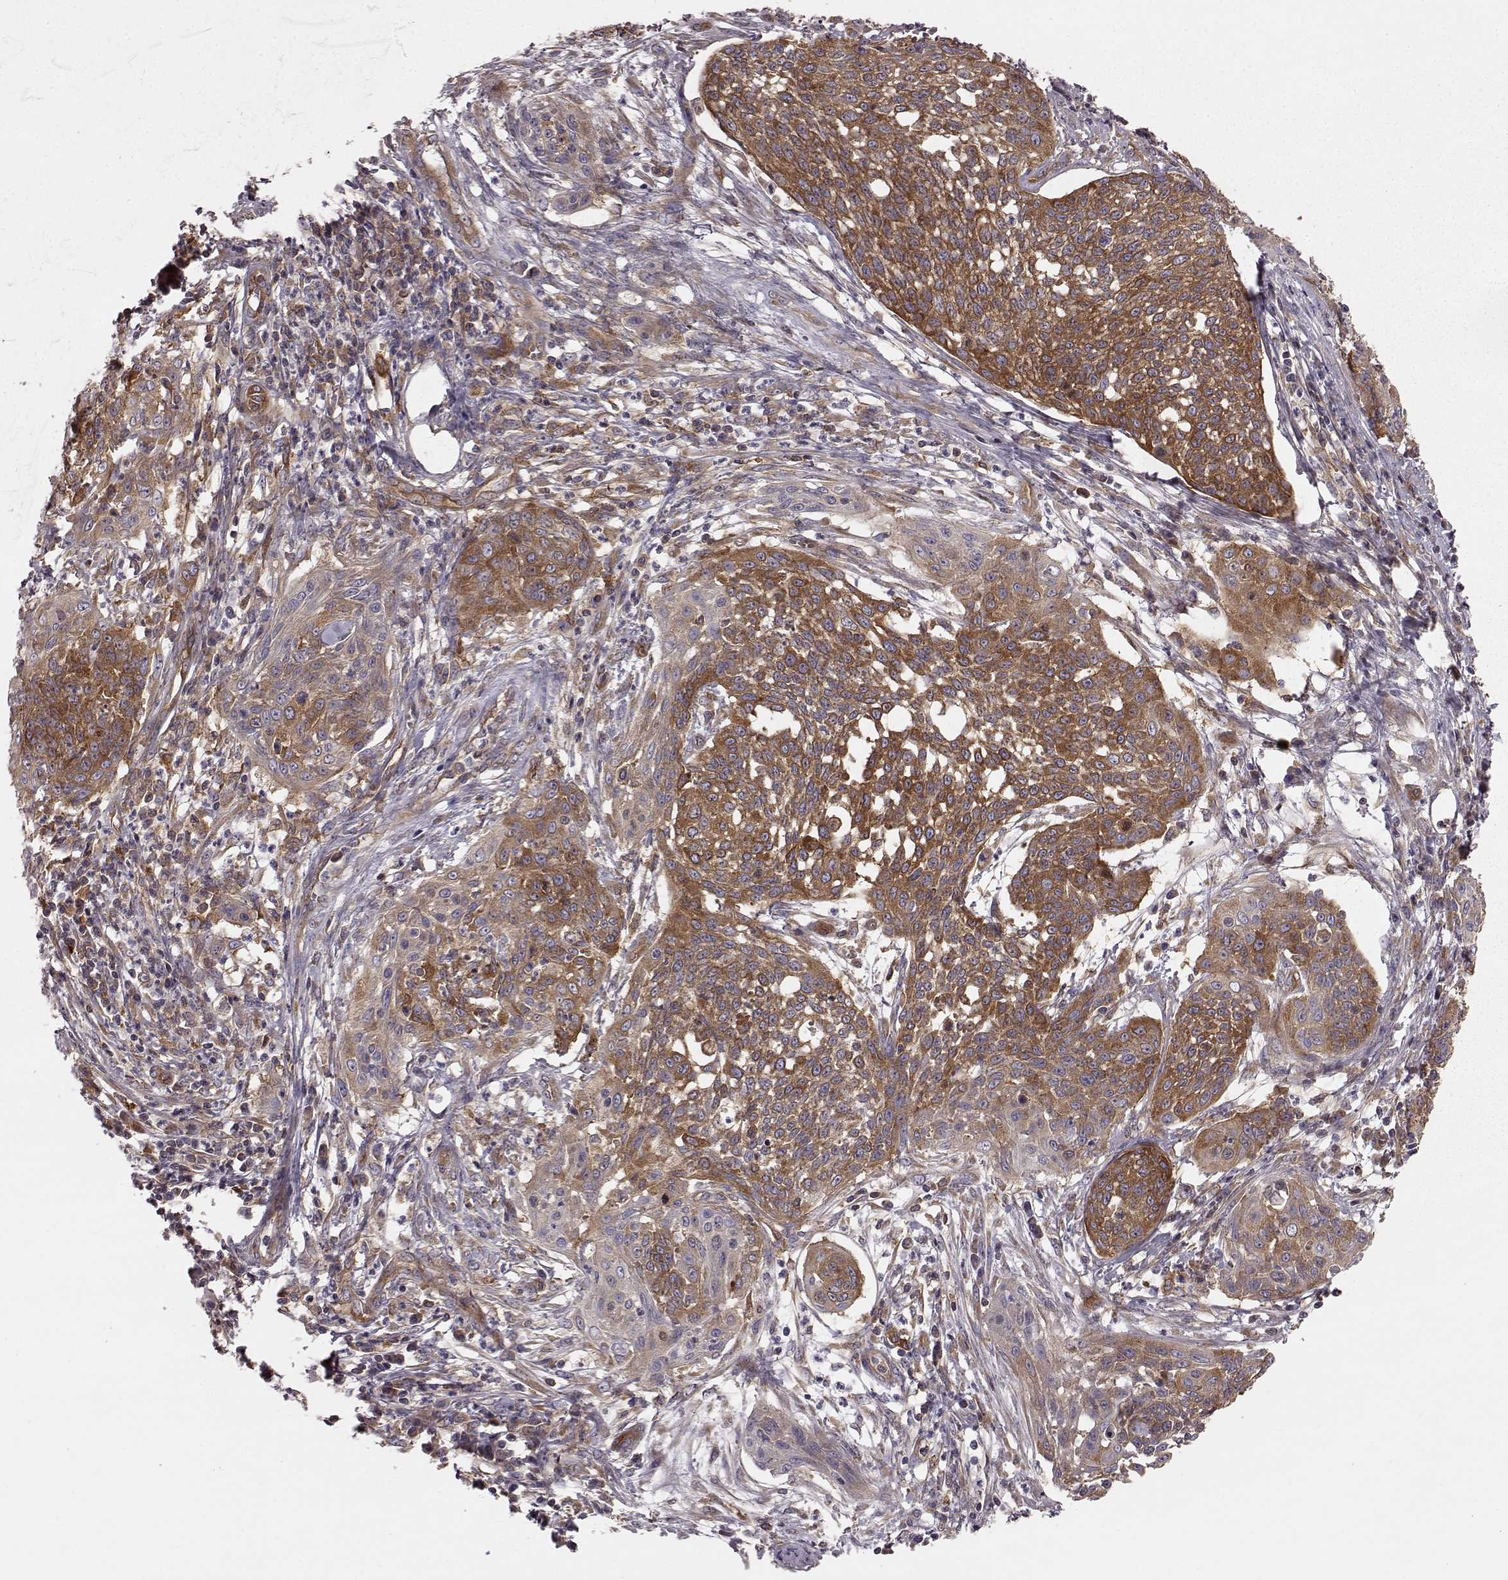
{"staining": {"intensity": "moderate", "quantity": "25%-75%", "location": "cytoplasmic/membranous"}, "tissue": "cervical cancer", "cell_type": "Tumor cells", "image_type": "cancer", "snomed": [{"axis": "morphology", "description": "Squamous cell carcinoma, NOS"}, {"axis": "topography", "description": "Cervix"}], "caption": "Immunohistochemistry of human cervical cancer displays medium levels of moderate cytoplasmic/membranous expression in about 25%-75% of tumor cells.", "gene": "RABGAP1", "patient": {"sex": "female", "age": 34}}